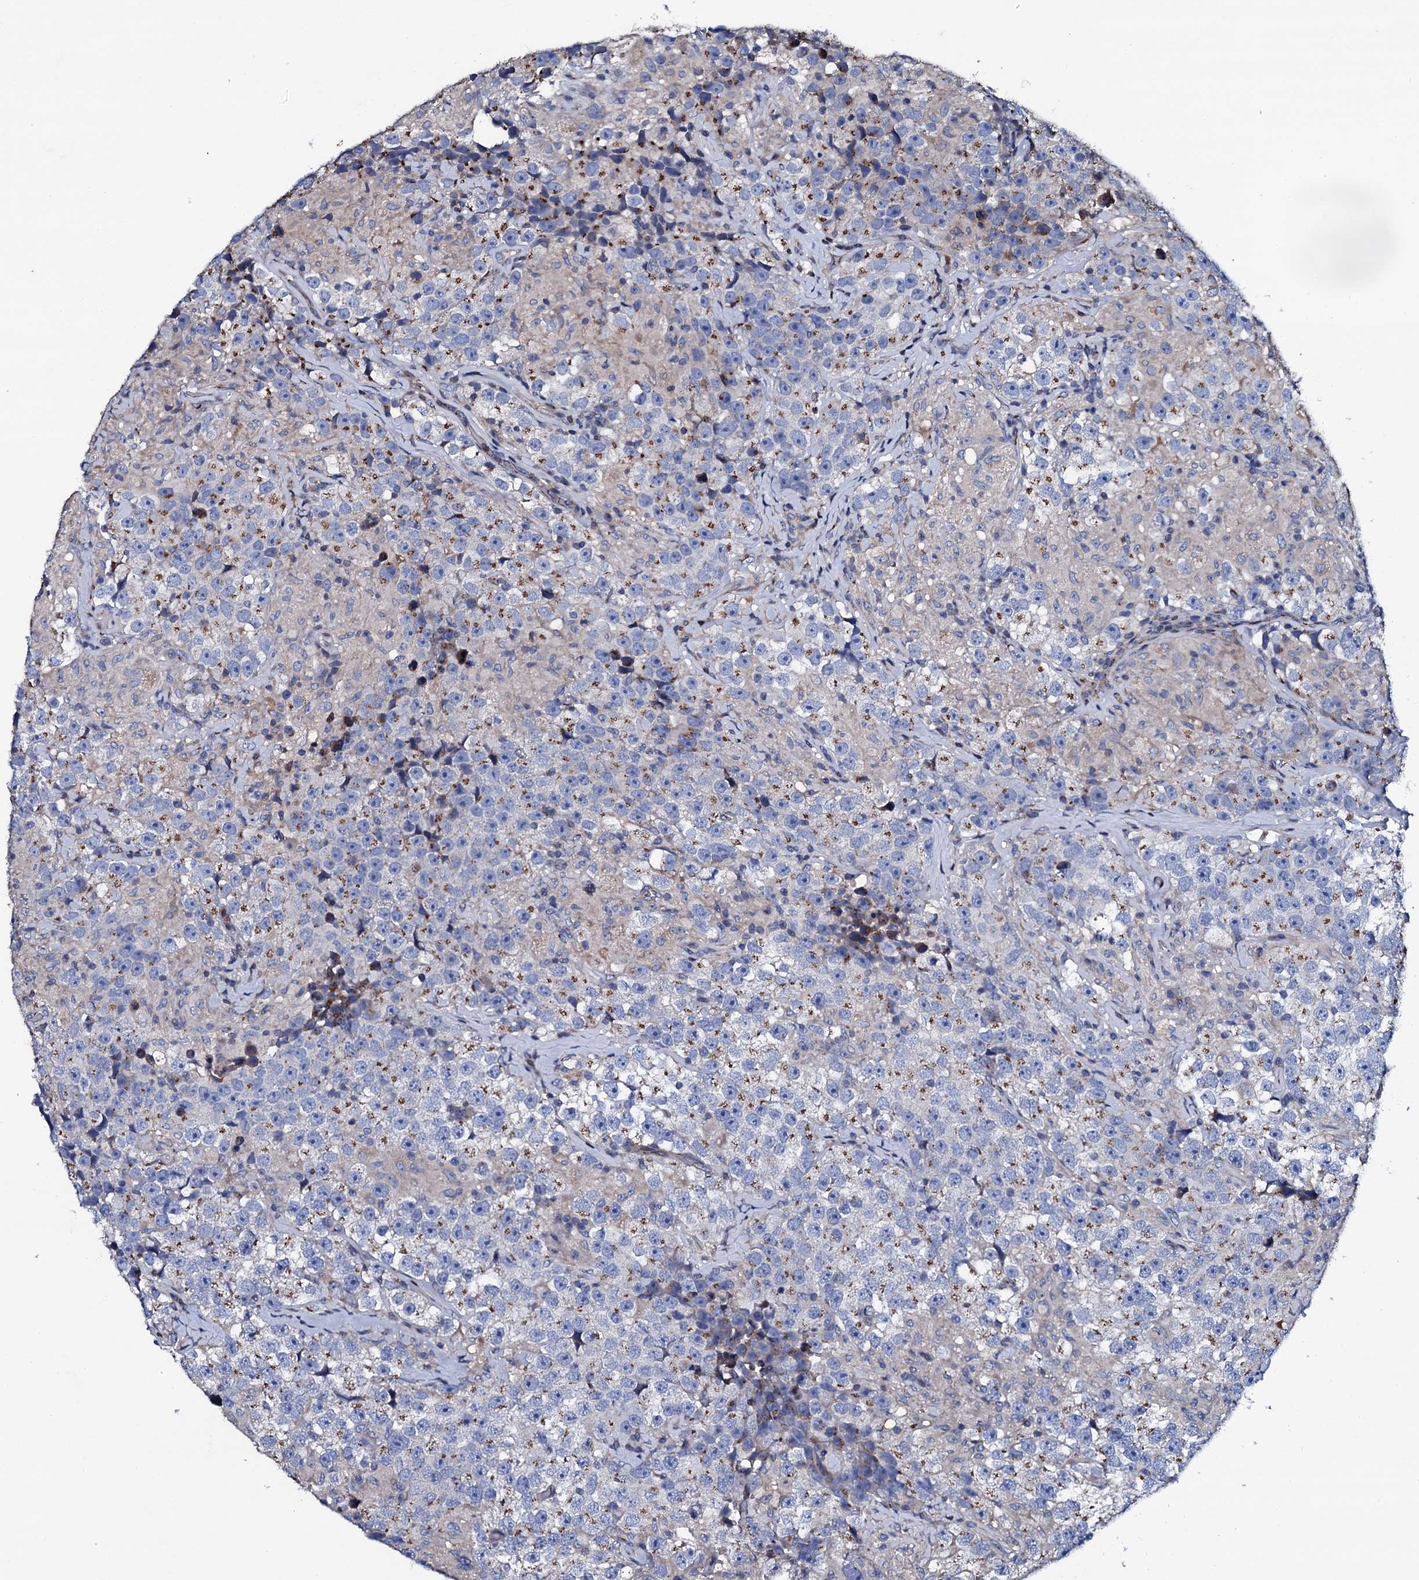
{"staining": {"intensity": "moderate", "quantity": "<25%", "location": "cytoplasmic/membranous"}, "tissue": "testis cancer", "cell_type": "Tumor cells", "image_type": "cancer", "snomed": [{"axis": "morphology", "description": "Seminoma, NOS"}, {"axis": "topography", "description": "Testis"}], "caption": "Immunohistochemical staining of human seminoma (testis) shows low levels of moderate cytoplasmic/membranous positivity in about <25% of tumor cells.", "gene": "PLET1", "patient": {"sex": "male", "age": 46}}